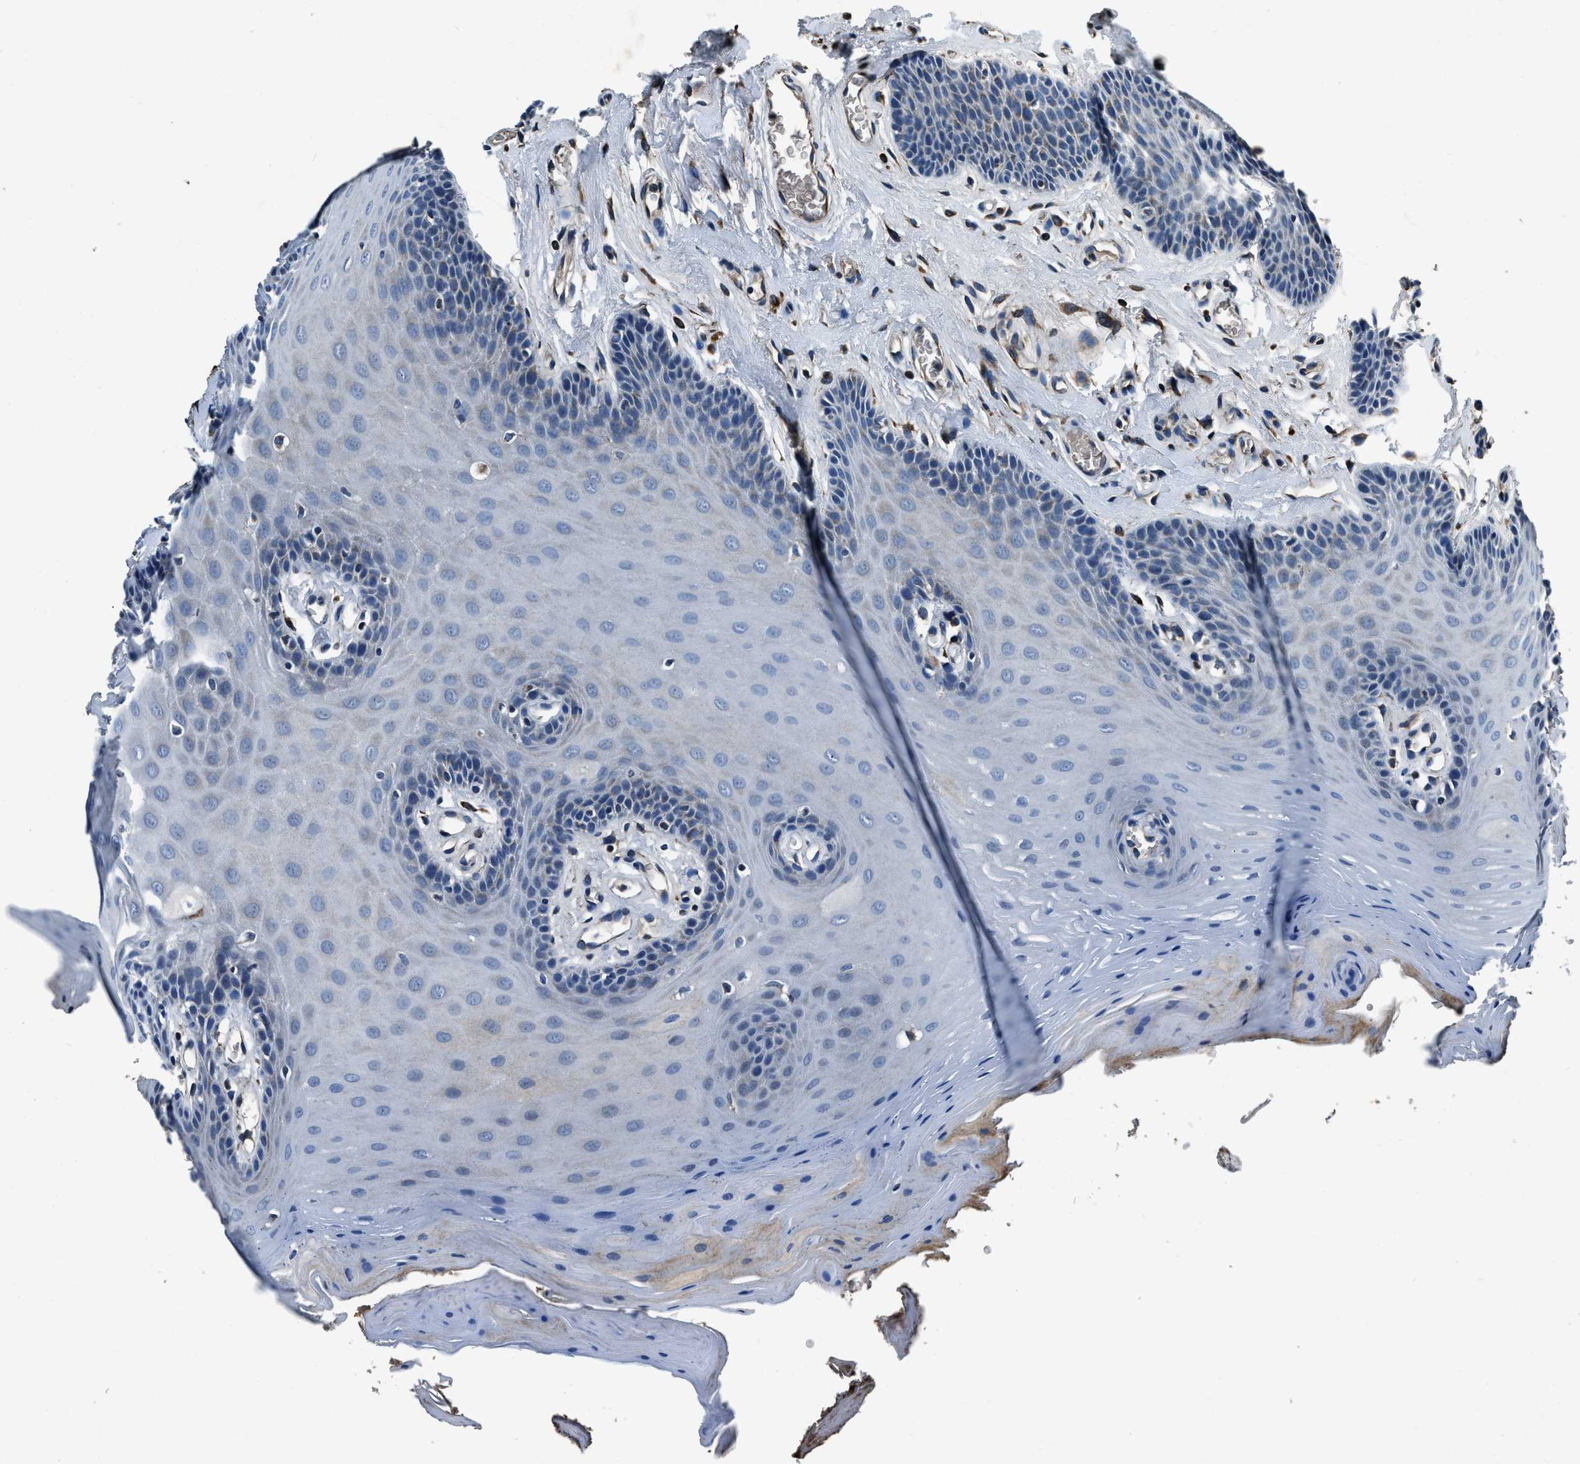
{"staining": {"intensity": "moderate", "quantity": "<25%", "location": "cytoplasmic/membranous"}, "tissue": "oral mucosa", "cell_type": "Squamous epithelial cells", "image_type": "normal", "snomed": [{"axis": "morphology", "description": "Normal tissue, NOS"}, {"axis": "morphology", "description": "Squamous cell carcinoma, NOS"}, {"axis": "topography", "description": "Oral tissue"}, {"axis": "topography", "description": "Head-Neck"}], "caption": "IHC of unremarkable human oral mucosa shows low levels of moderate cytoplasmic/membranous expression in approximately <25% of squamous epithelial cells. Nuclei are stained in blue.", "gene": "OGDH", "patient": {"sex": "male", "age": 71}}